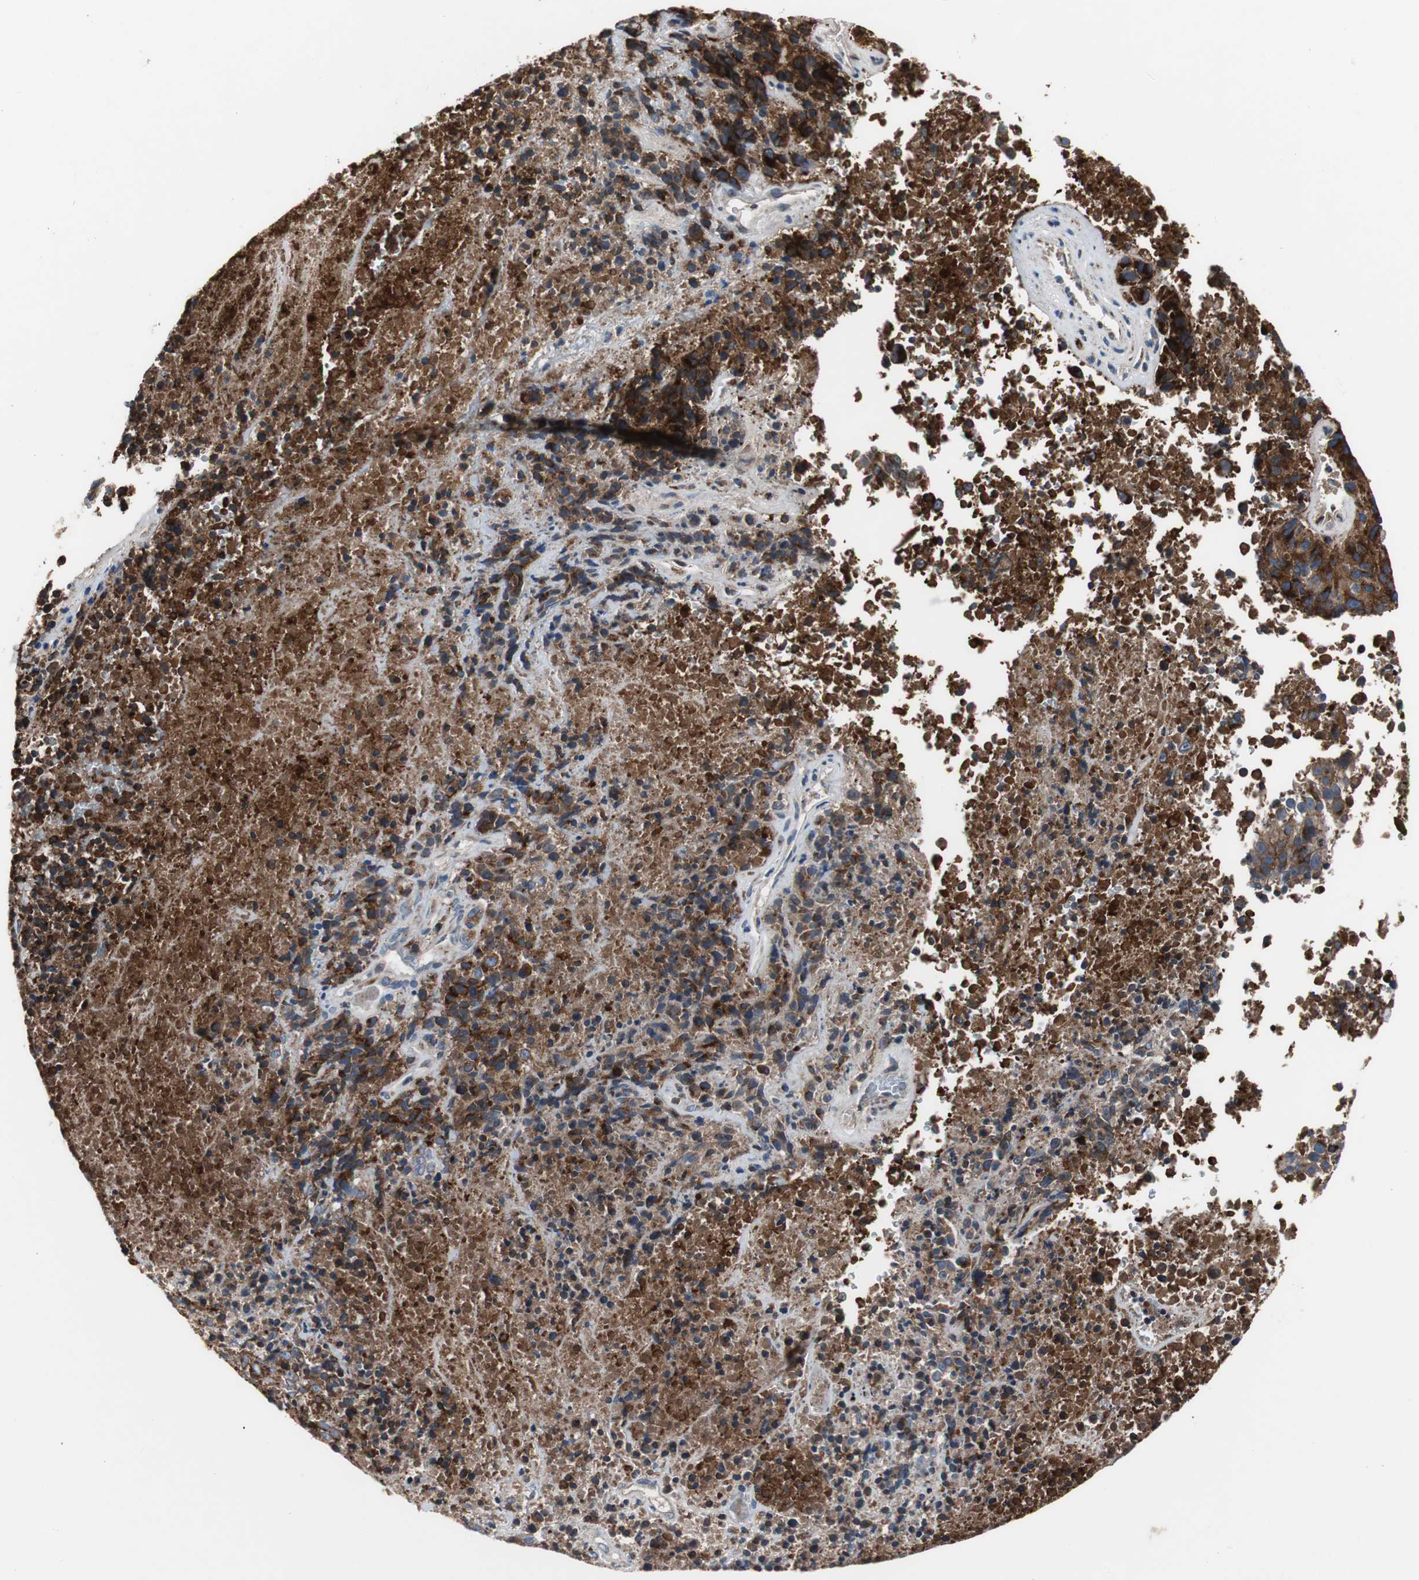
{"staining": {"intensity": "moderate", "quantity": "25%-75%", "location": "cytoplasmic/membranous"}, "tissue": "melanoma", "cell_type": "Tumor cells", "image_type": "cancer", "snomed": [{"axis": "morphology", "description": "Malignant melanoma, Metastatic site"}, {"axis": "topography", "description": "Cerebral cortex"}], "caption": "This image exhibits immunohistochemistry staining of malignant melanoma (metastatic site), with medium moderate cytoplasmic/membranous expression in approximately 25%-75% of tumor cells.", "gene": "SORT1", "patient": {"sex": "female", "age": 52}}